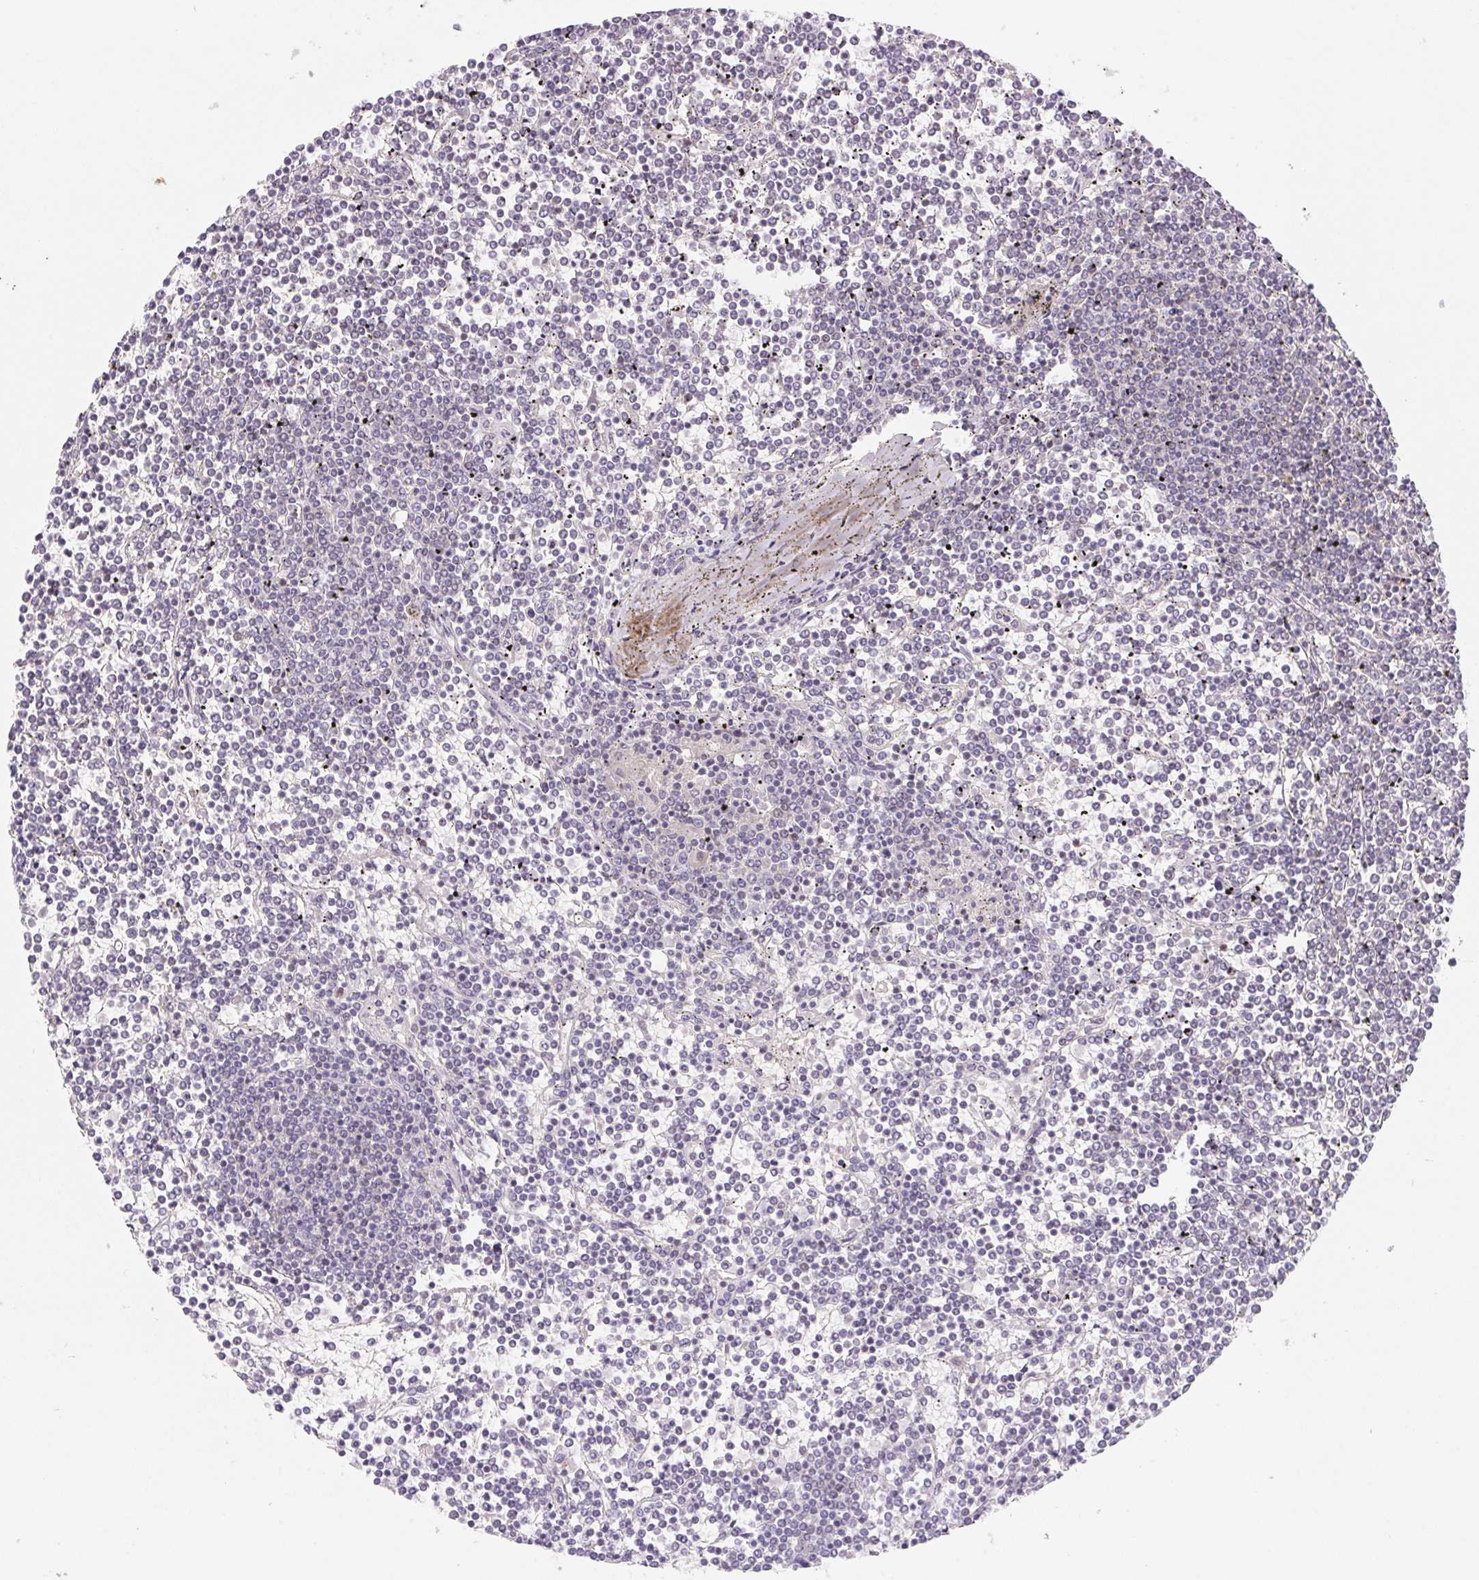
{"staining": {"intensity": "negative", "quantity": "none", "location": "none"}, "tissue": "lymphoma", "cell_type": "Tumor cells", "image_type": "cancer", "snomed": [{"axis": "morphology", "description": "Malignant lymphoma, non-Hodgkin's type, Low grade"}, {"axis": "topography", "description": "Spleen"}], "caption": "Tumor cells are negative for protein expression in human lymphoma.", "gene": "KIF26A", "patient": {"sex": "female", "age": 19}}